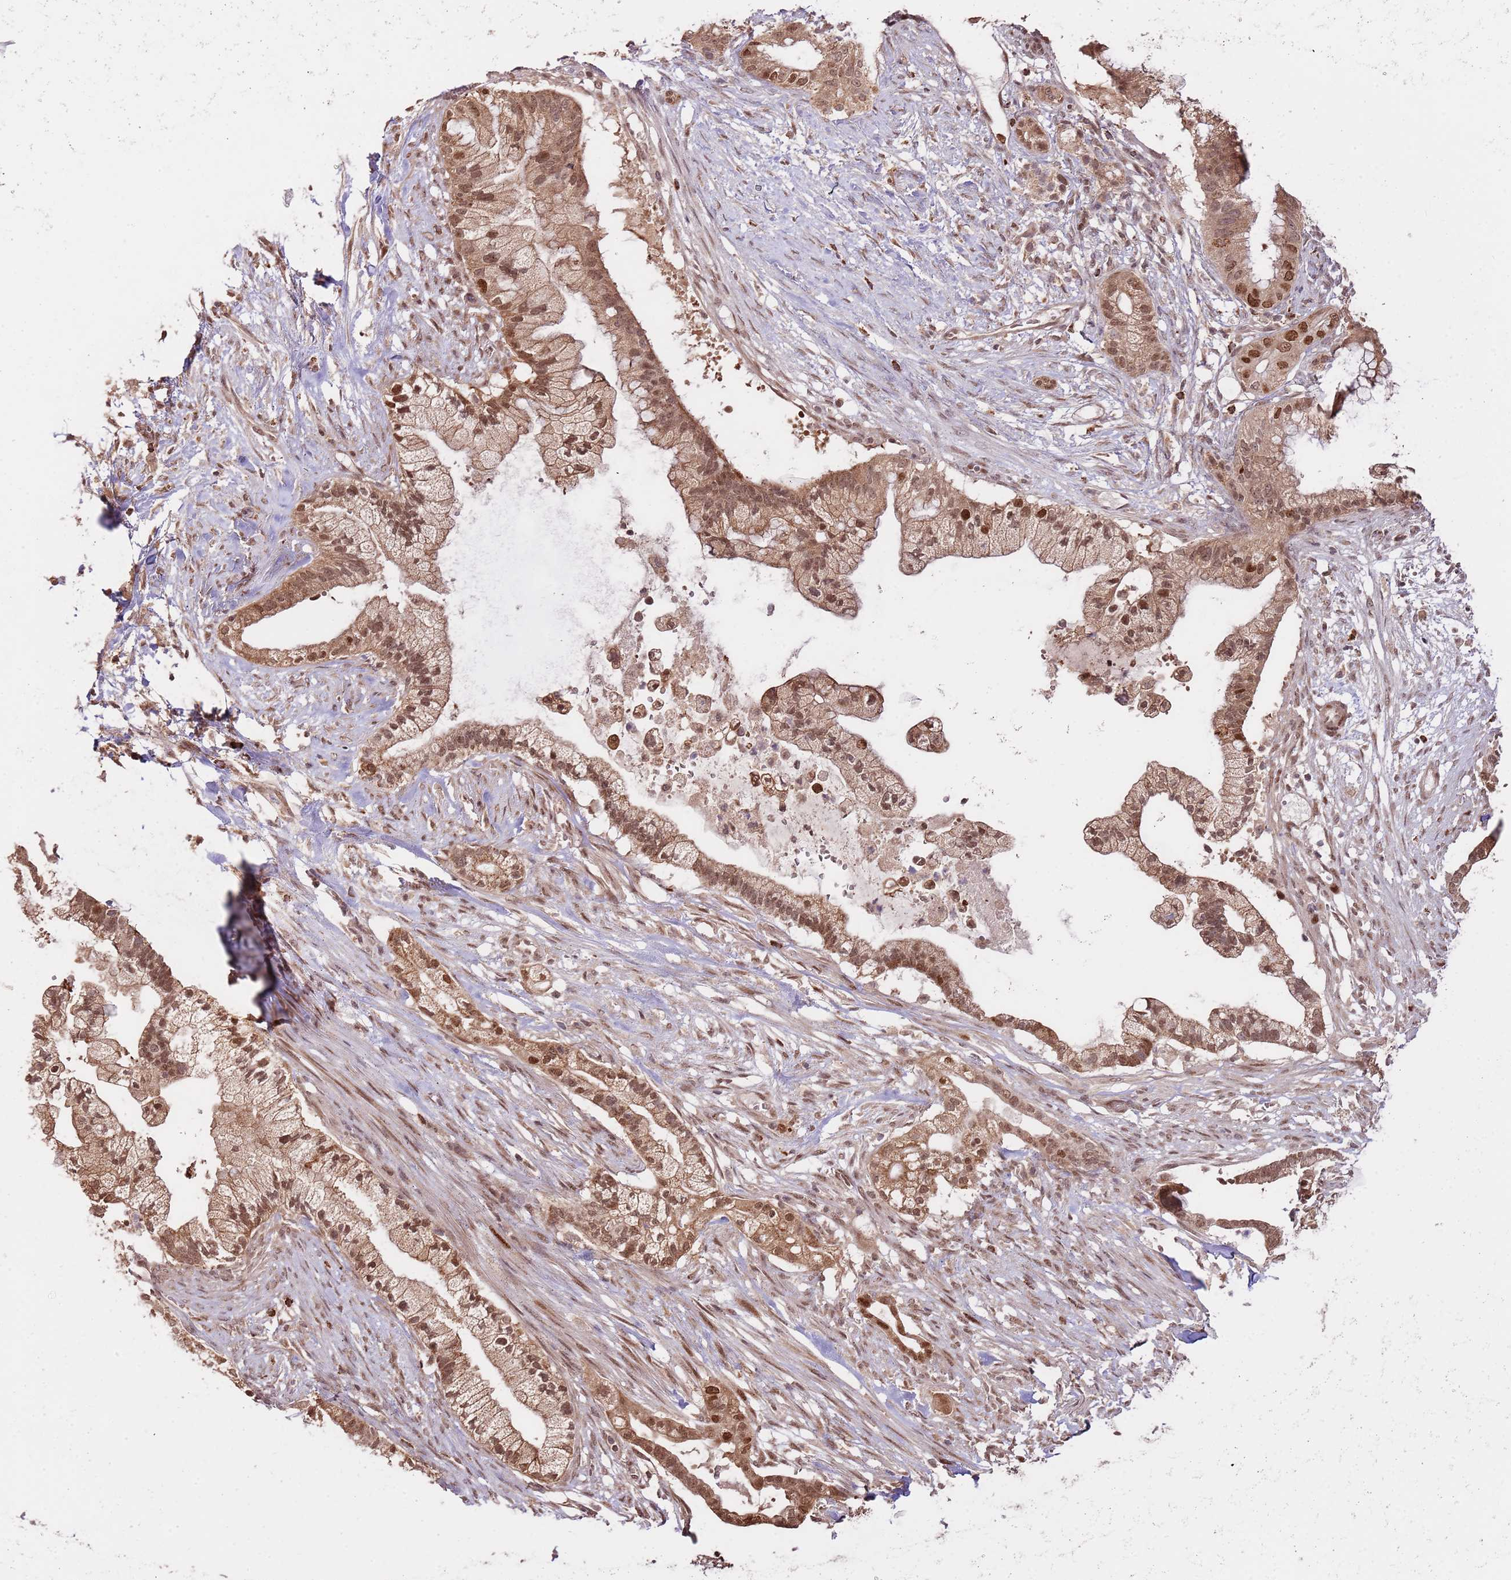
{"staining": {"intensity": "moderate", "quantity": ">75%", "location": "cytoplasmic/membranous,nuclear"}, "tissue": "pancreatic cancer", "cell_type": "Tumor cells", "image_type": "cancer", "snomed": [{"axis": "morphology", "description": "Adenocarcinoma, NOS"}, {"axis": "topography", "description": "Pancreas"}], "caption": "Immunohistochemistry (IHC) micrograph of neoplastic tissue: human pancreatic adenocarcinoma stained using immunohistochemistry (IHC) reveals medium levels of moderate protein expression localized specifically in the cytoplasmic/membranous and nuclear of tumor cells, appearing as a cytoplasmic/membranous and nuclear brown color.", "gene": "RIF1", "patient": {"sex": "male", "age": 44}}